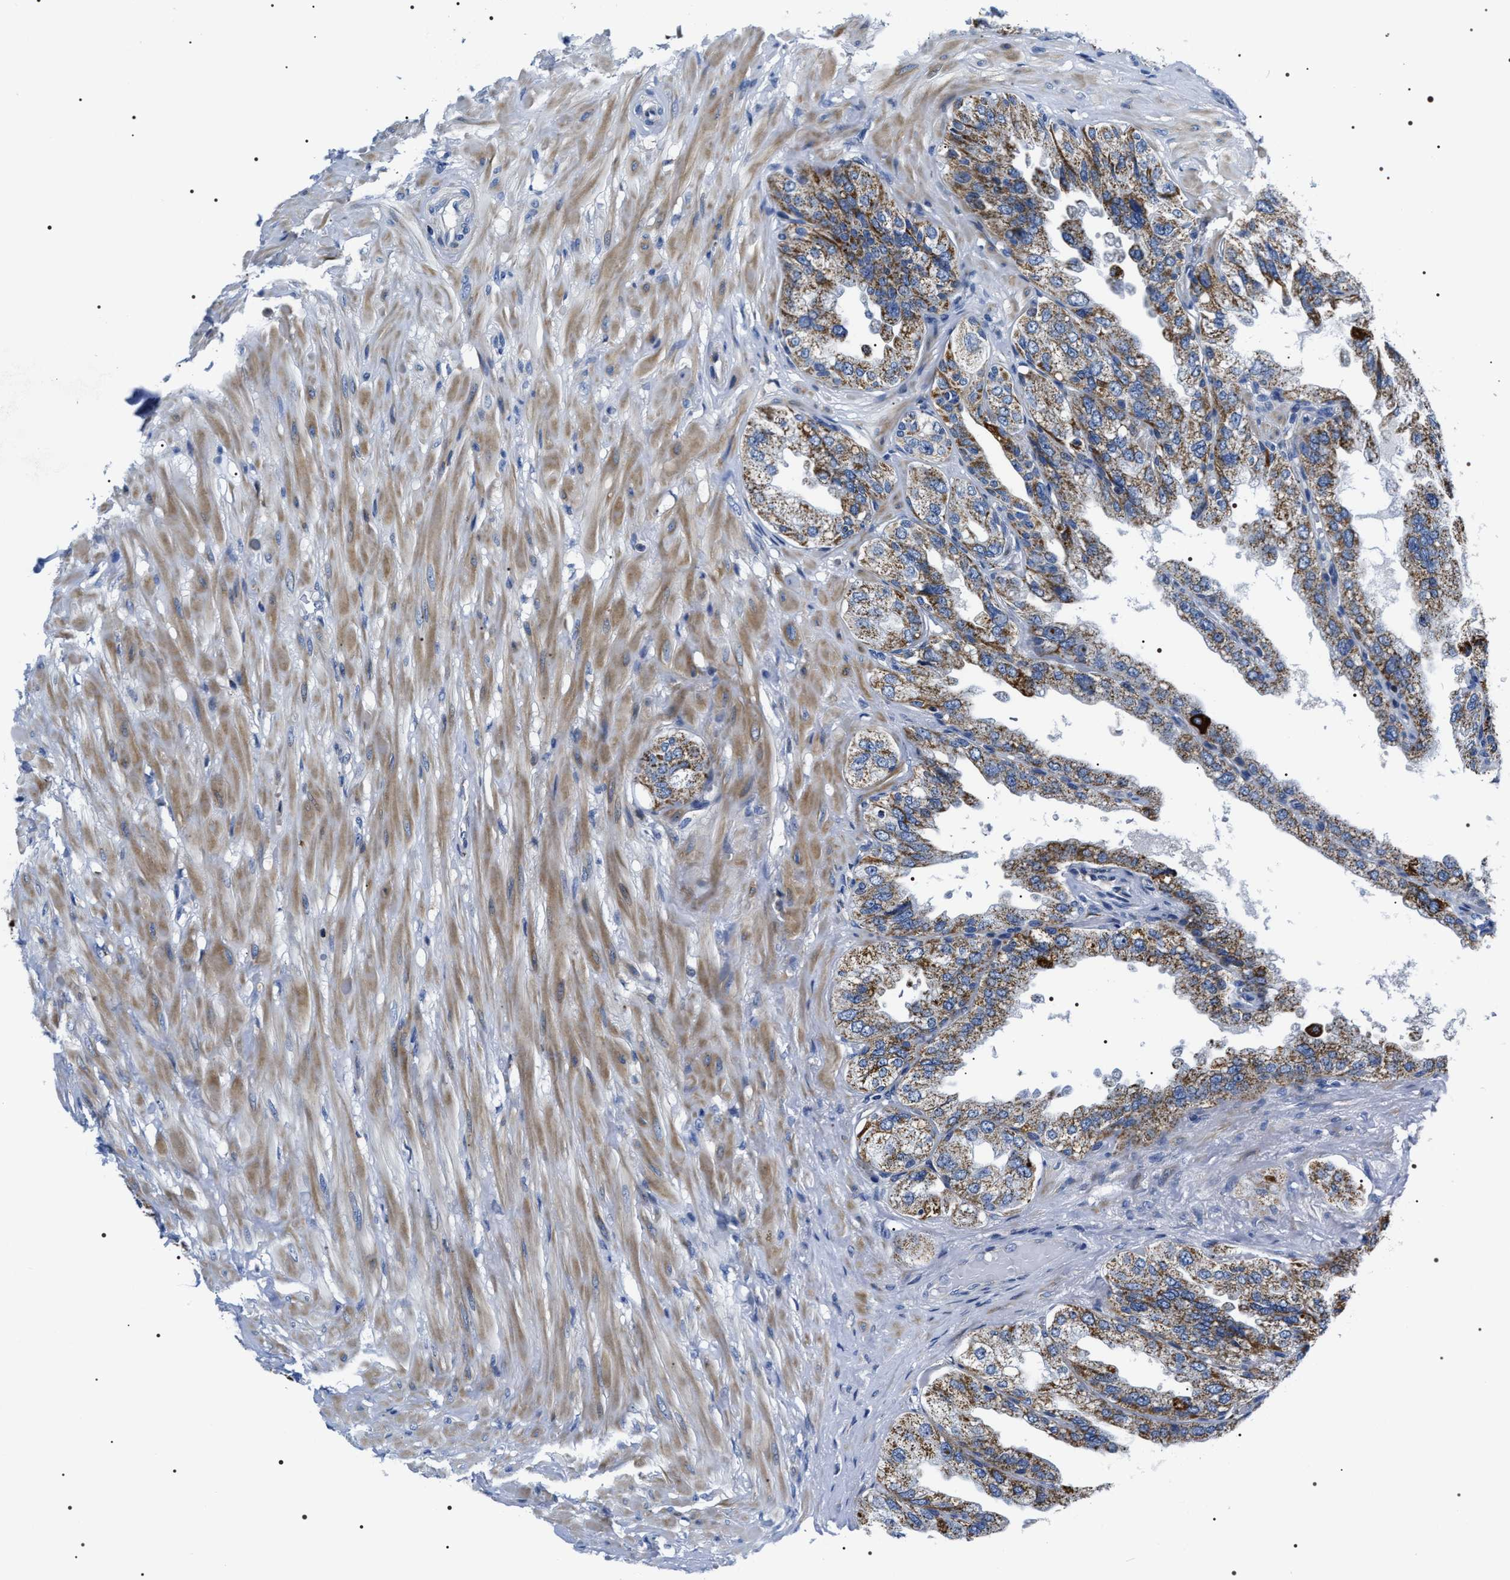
{"staining": {"intensity": "moderate", "quantity": ">75%", "location": "cytoplasmic/membranous"}, "tissue": "seminal vesicle", "cell_type": "Glandular cells", "image_type": "normal", "snomed": [{"axis": "morphology", "description": "Normal tissue, NOS"}, {"axis": "topography", "description": "Seminal veicle"}], "caption": "Immunohistochemistry photomicrograph of normal seminal vesicle: human seminal vesicle stained using immunohistochemistry (IHC) reveals medium levels of moderate protein expression localized specifically in the cytoplasmic/membranous of glandular cells, appearing as a cytoplasmic/membranous brown color.", "gene": "NTMT1", "patient": {"sex": "male", "age": 68}}